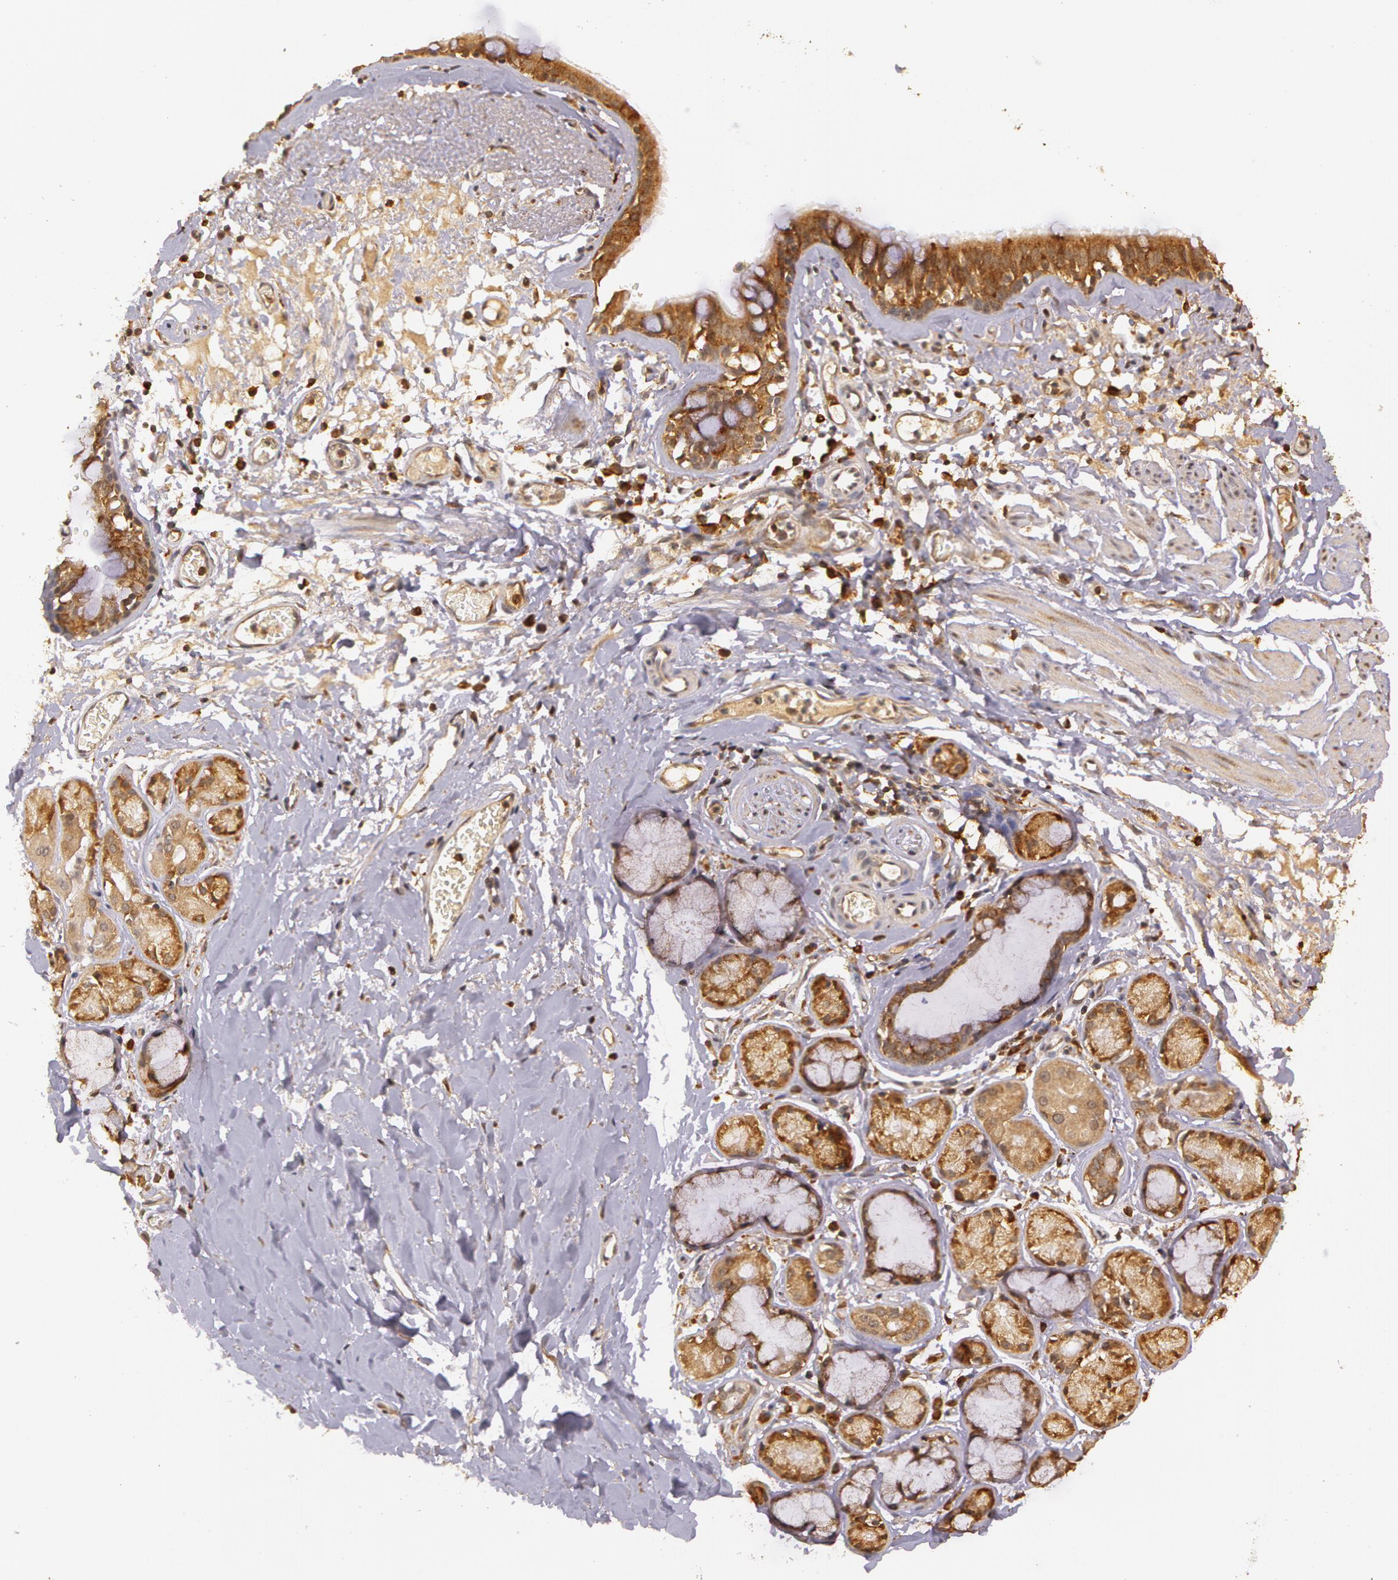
{"staining": {"intensity": "strong", "quantity": ">75%", "location": "cytoplasmic/membranous"}, "tissue": "bronchus", "cell_type": "Respiratory epithelial cells", "image_type": "normal", "snomed": [{"axis": "morphology", "description": "Normal tissue, NOS"}, {"axis": "topography", "description": "Bronchus"}, {"axis": "topography", "description": "Lung"}], "caption": "Protein expression analysis of unremarkable human bronchus reveals strong cytoplasmic/membranous expression in about >75% of respiratory epithelial cells. (brown staining indicates protein expression, while blue staining denotes nuclei).", "gene": "ASCC2", "patient": {"sex": "female", "age": 56}}